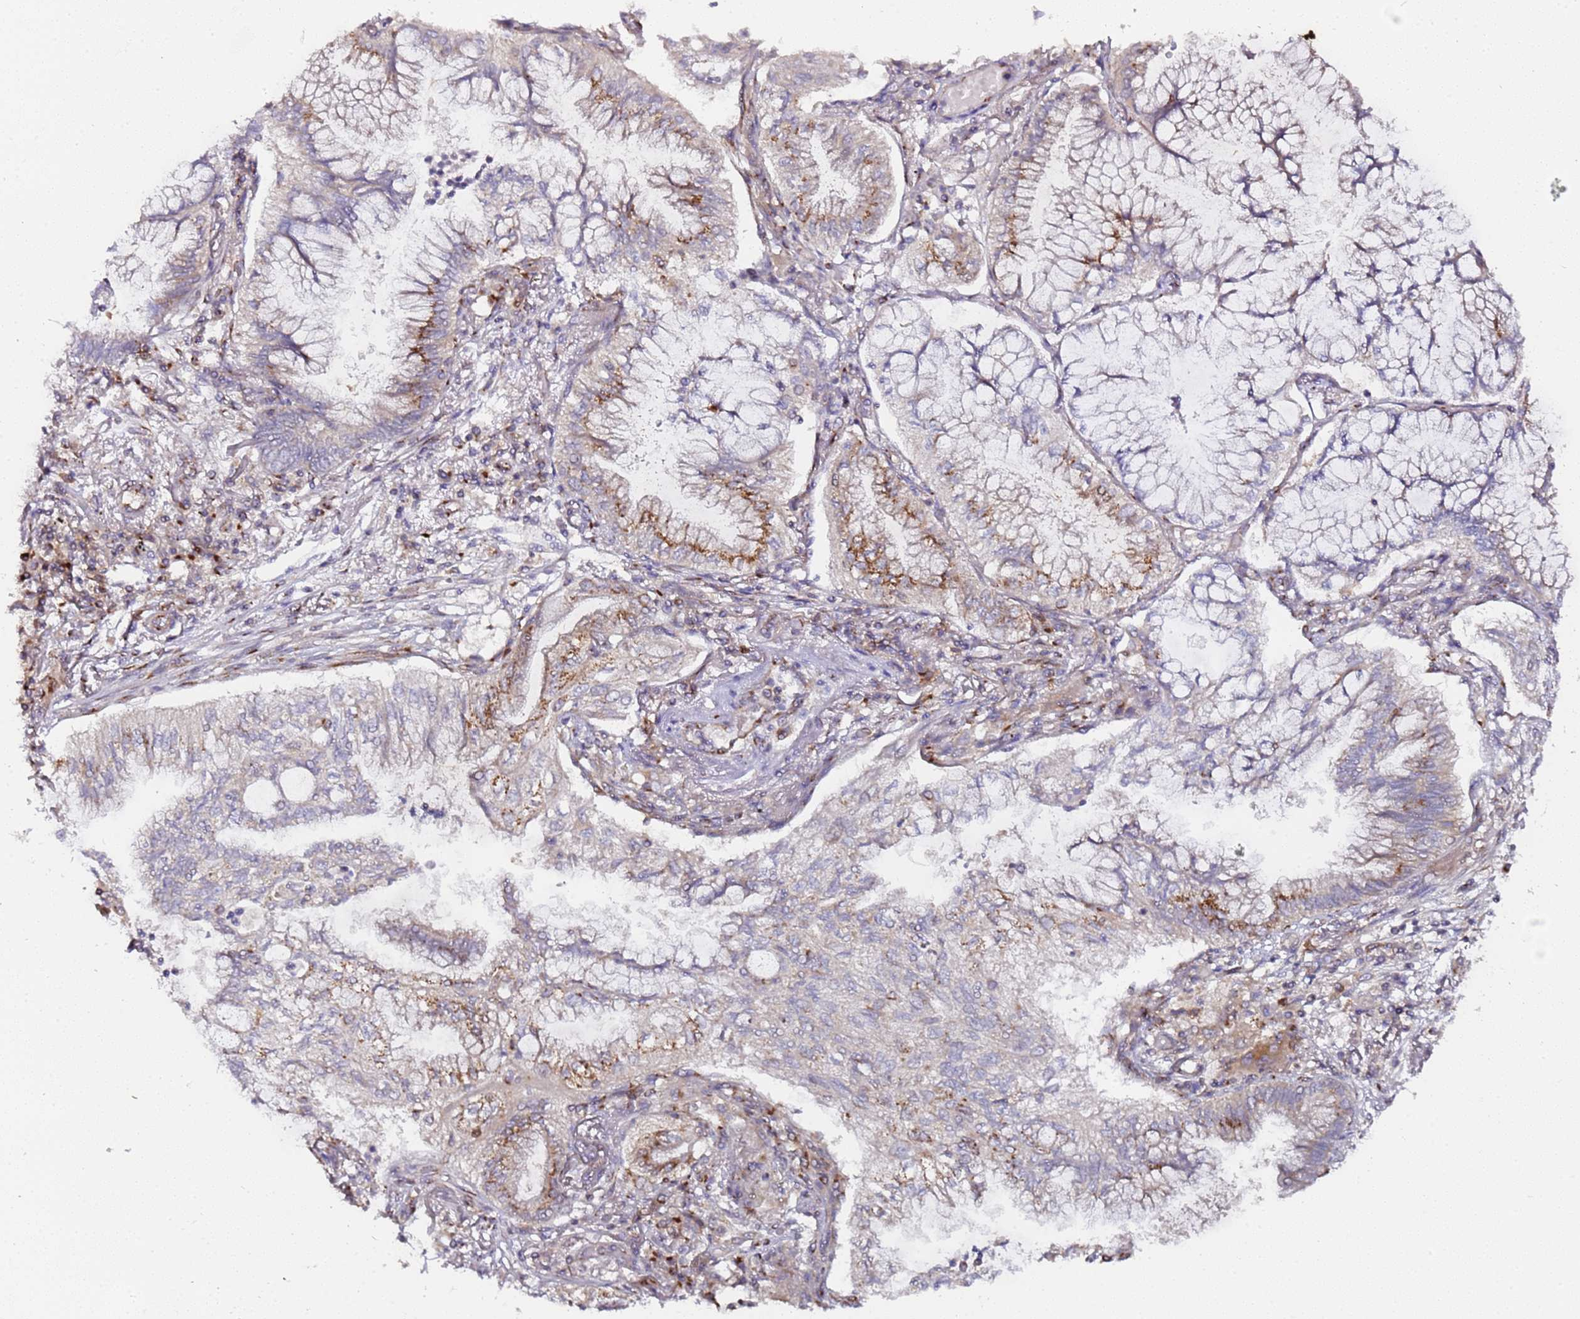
{"staining": {"intensity": "moderate", "quantity": "<25%", "location": "cytoplasmic/membranous"}, "tissue": "lung cancer", "cell_type": "Tumor cells", "image_type": "cancer", "snomed": [{"axis": "morphology", "description": "Adenocarcinoma, NOS"}, {"axis": "topography", "description": "Lung"}], "caption": "DAB (3,3'-diaminobenzidine) immunohistochemical staining of adenocarcinoma (lung) displays moderate cytoplasmic/membranous protein expression in about <25% of tumor cells. The staining was performed using DAB (3,3'-diaminobenzidine), with brown indicating positive protein expression. Nuclei are stained blue with hematoxylin.", "gene": "MRPL49", "patient": {"sex": "female", "age": 70}}